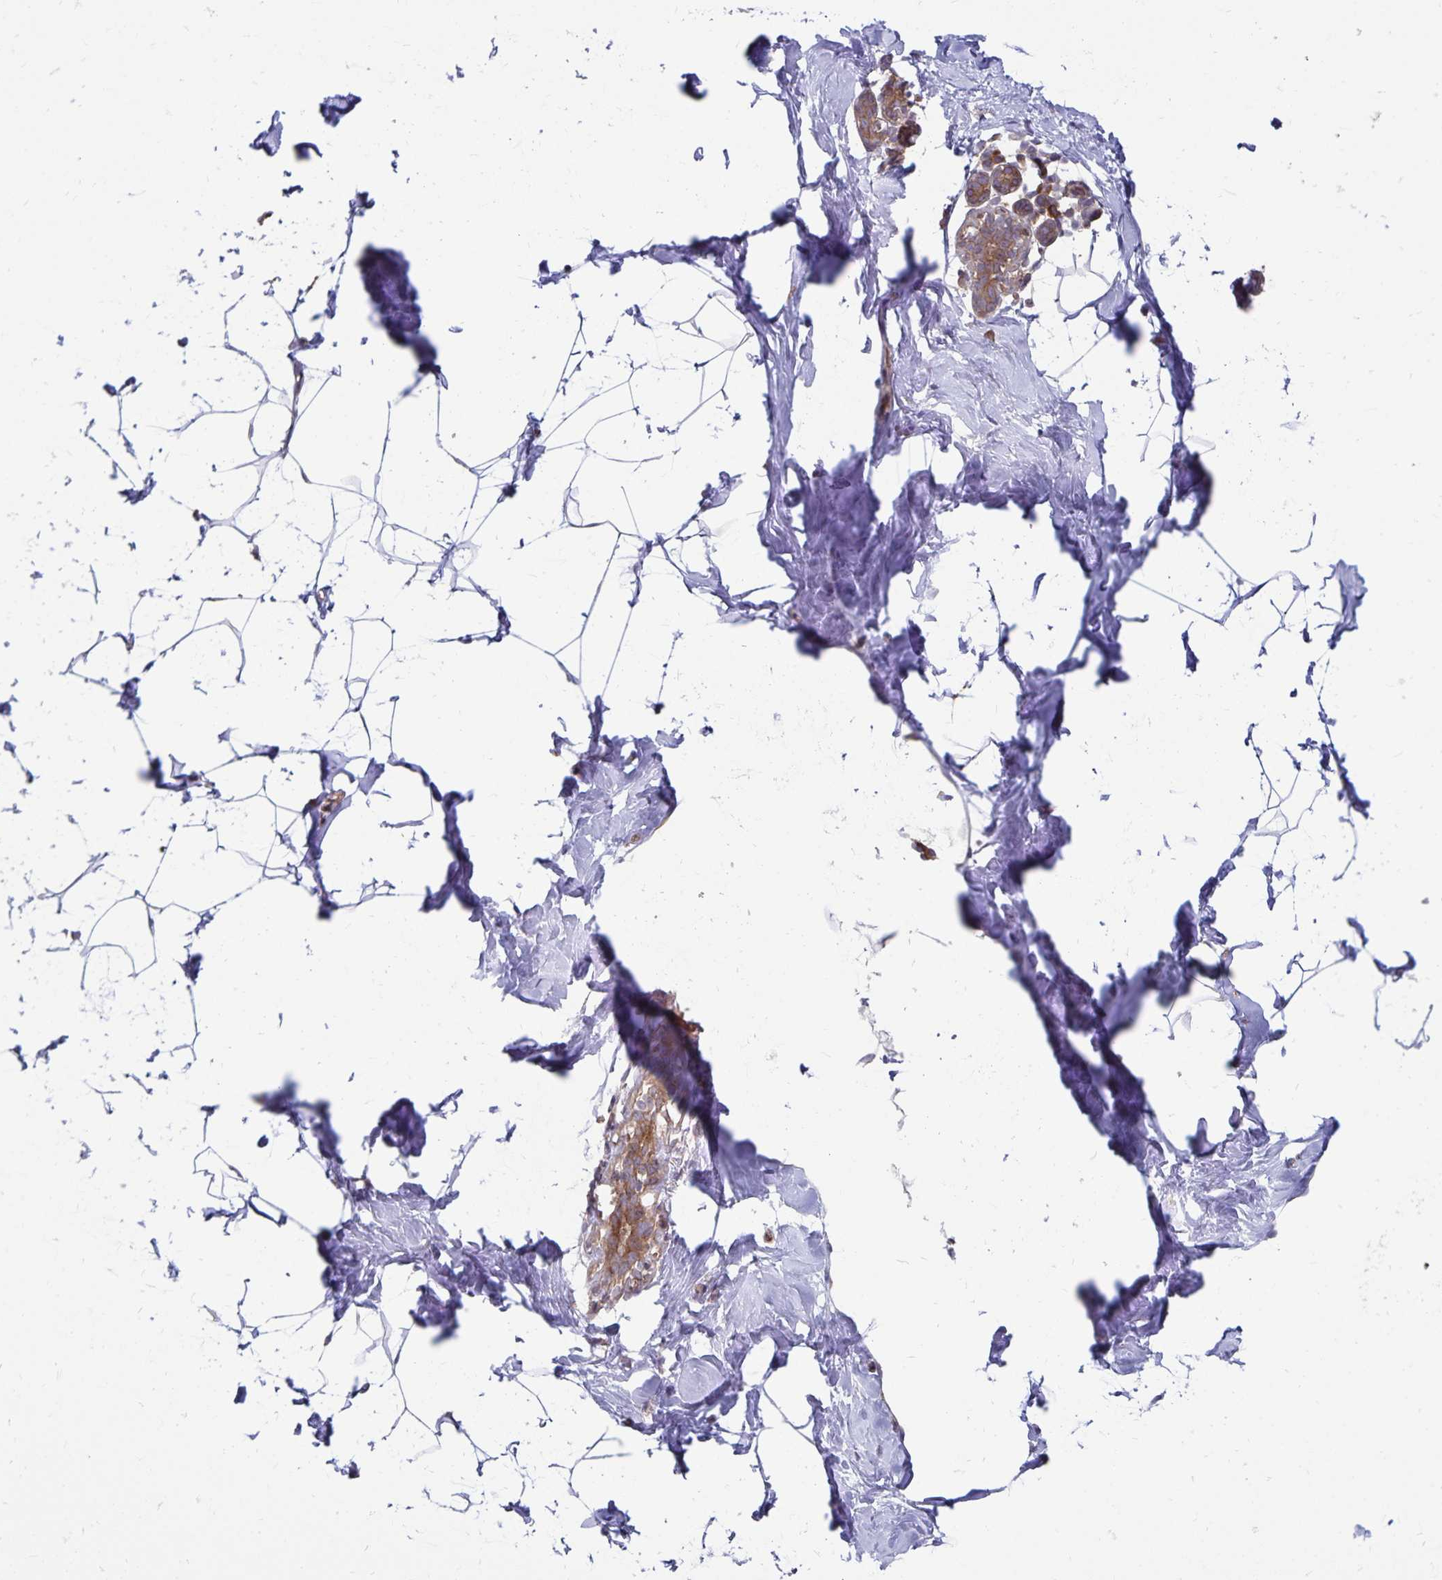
{"staining": {"intensity": "negative", "quantity": "none", "location": "none"}, "tissue": "breast", "cell_type": "Adipocytes", "image_type": "normal", "snomed": [{"axis": "morphology", "description": "Normal tissue, NOS"}, {"axis": "topography", "description": "Breast"}], "caption": "Human breast stained for a protein using immunohistochemistry (IHC) exhibits no positivity in adipocytes.", "gene": "SEC62", "patient": {"sex": "female", "age": 32}}